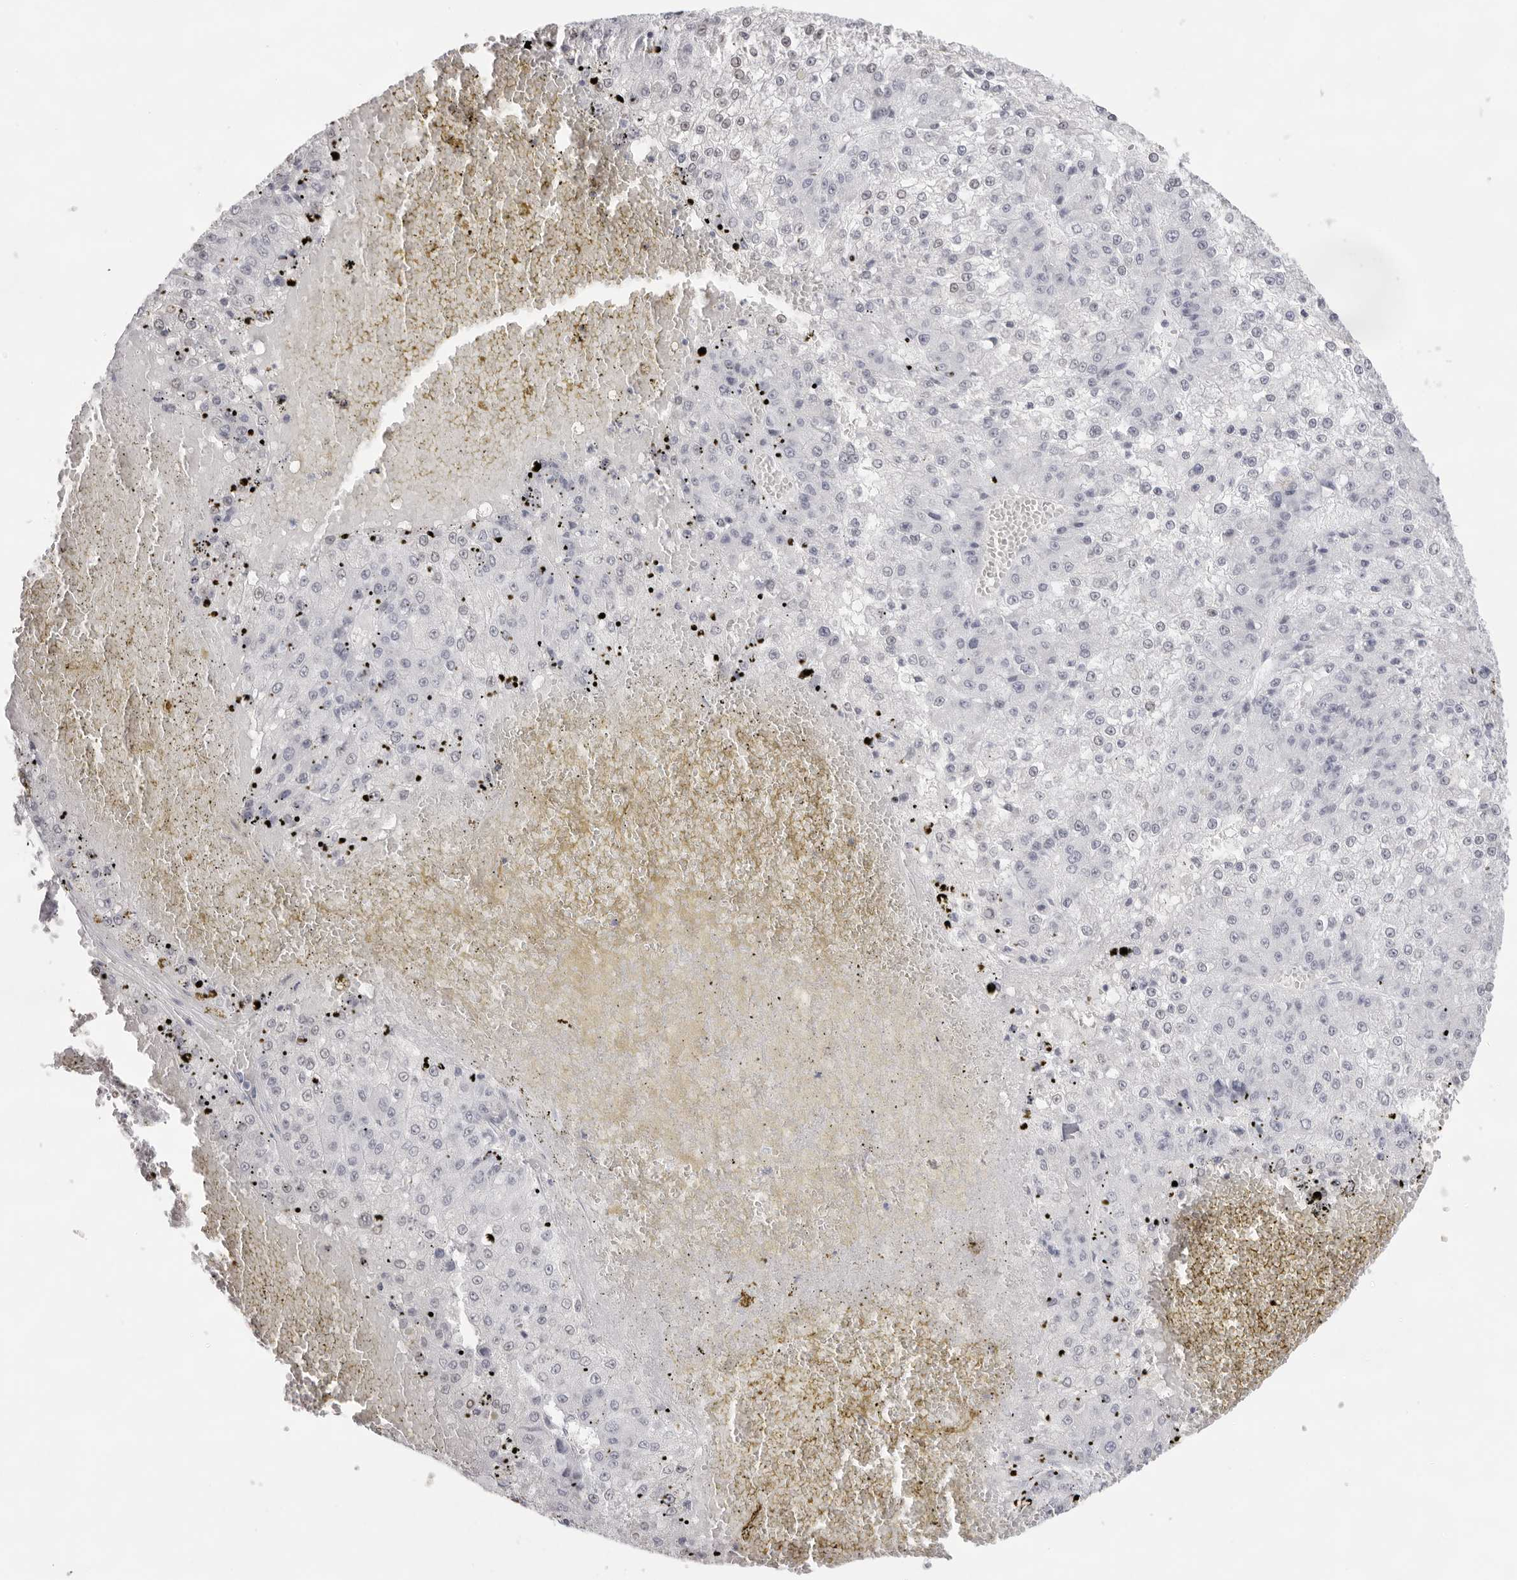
{"staining": {"intensity": "negative", "quantity": "none", "location": "none"}, "tissue": "liver cancer", "cell_type": "Tumor cells", "image_type": "cancer", "snomed": [{"axis": "morphology", "description": "Carcinoma, Hepatocellular, NOS"}, {"axis": "topography", "description": "Liver"}], "caption": "This is a image of immunohistochemistry (IHC) staining of liver cancer (hepatocellular carcinoma), which shows no expression in tumor cells.", "gene": "KLK12", "patient": {"sex": "female", "age": 73}}